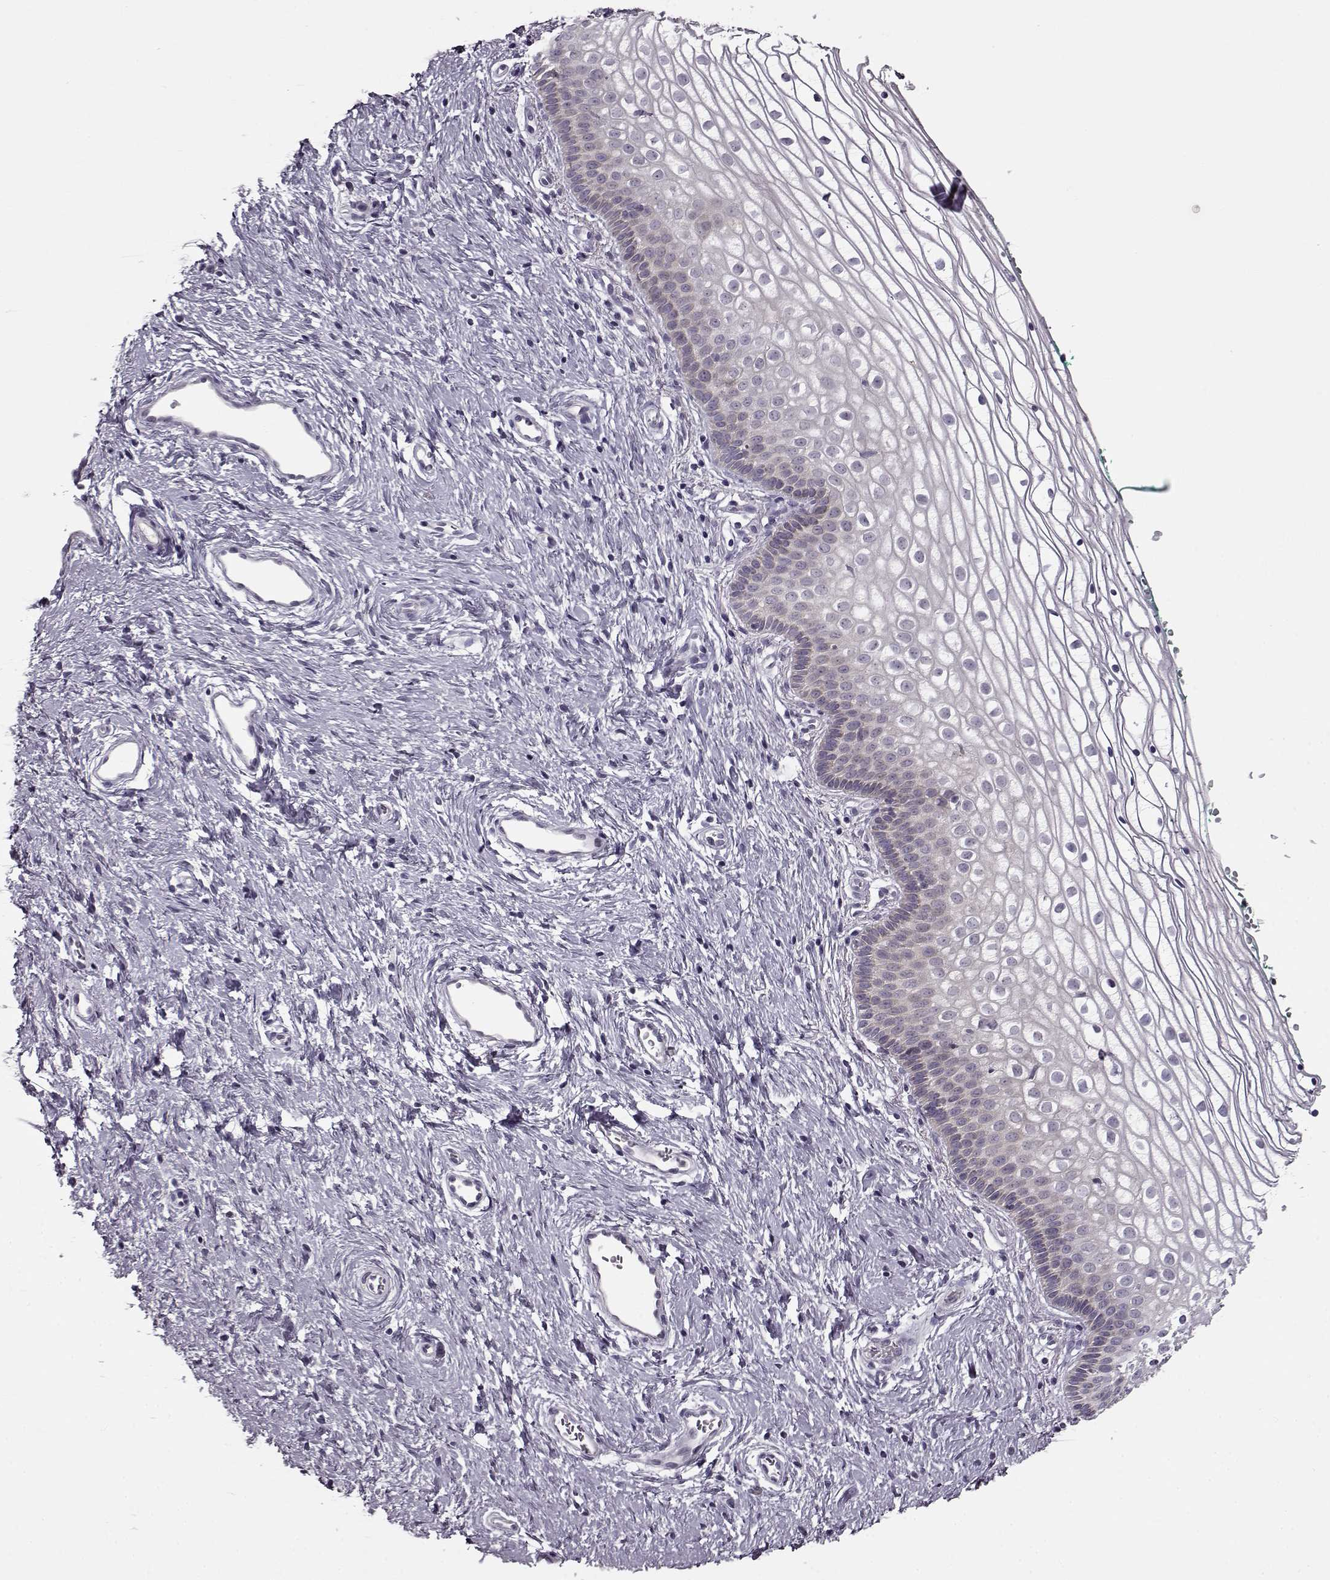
{"staining": {"intensity": "negative", "quantity": "none", "location": "none"}, "tissue": "vagina", "cell_type": "Squamous epithelial cells", "image_type": "normal", "snomed": [{"axis": "morphology", "description": "Normal tissue, NOS"}, {"axis": "topography", "description": "Vagina"}], "caption": "An immunohistochemistry micrograph of normal vagina is shown. There is no staining in squamous epithelial cells of vagina.", "gene": "RP1L1", "patient": {"sex": "female", "age": 36}}